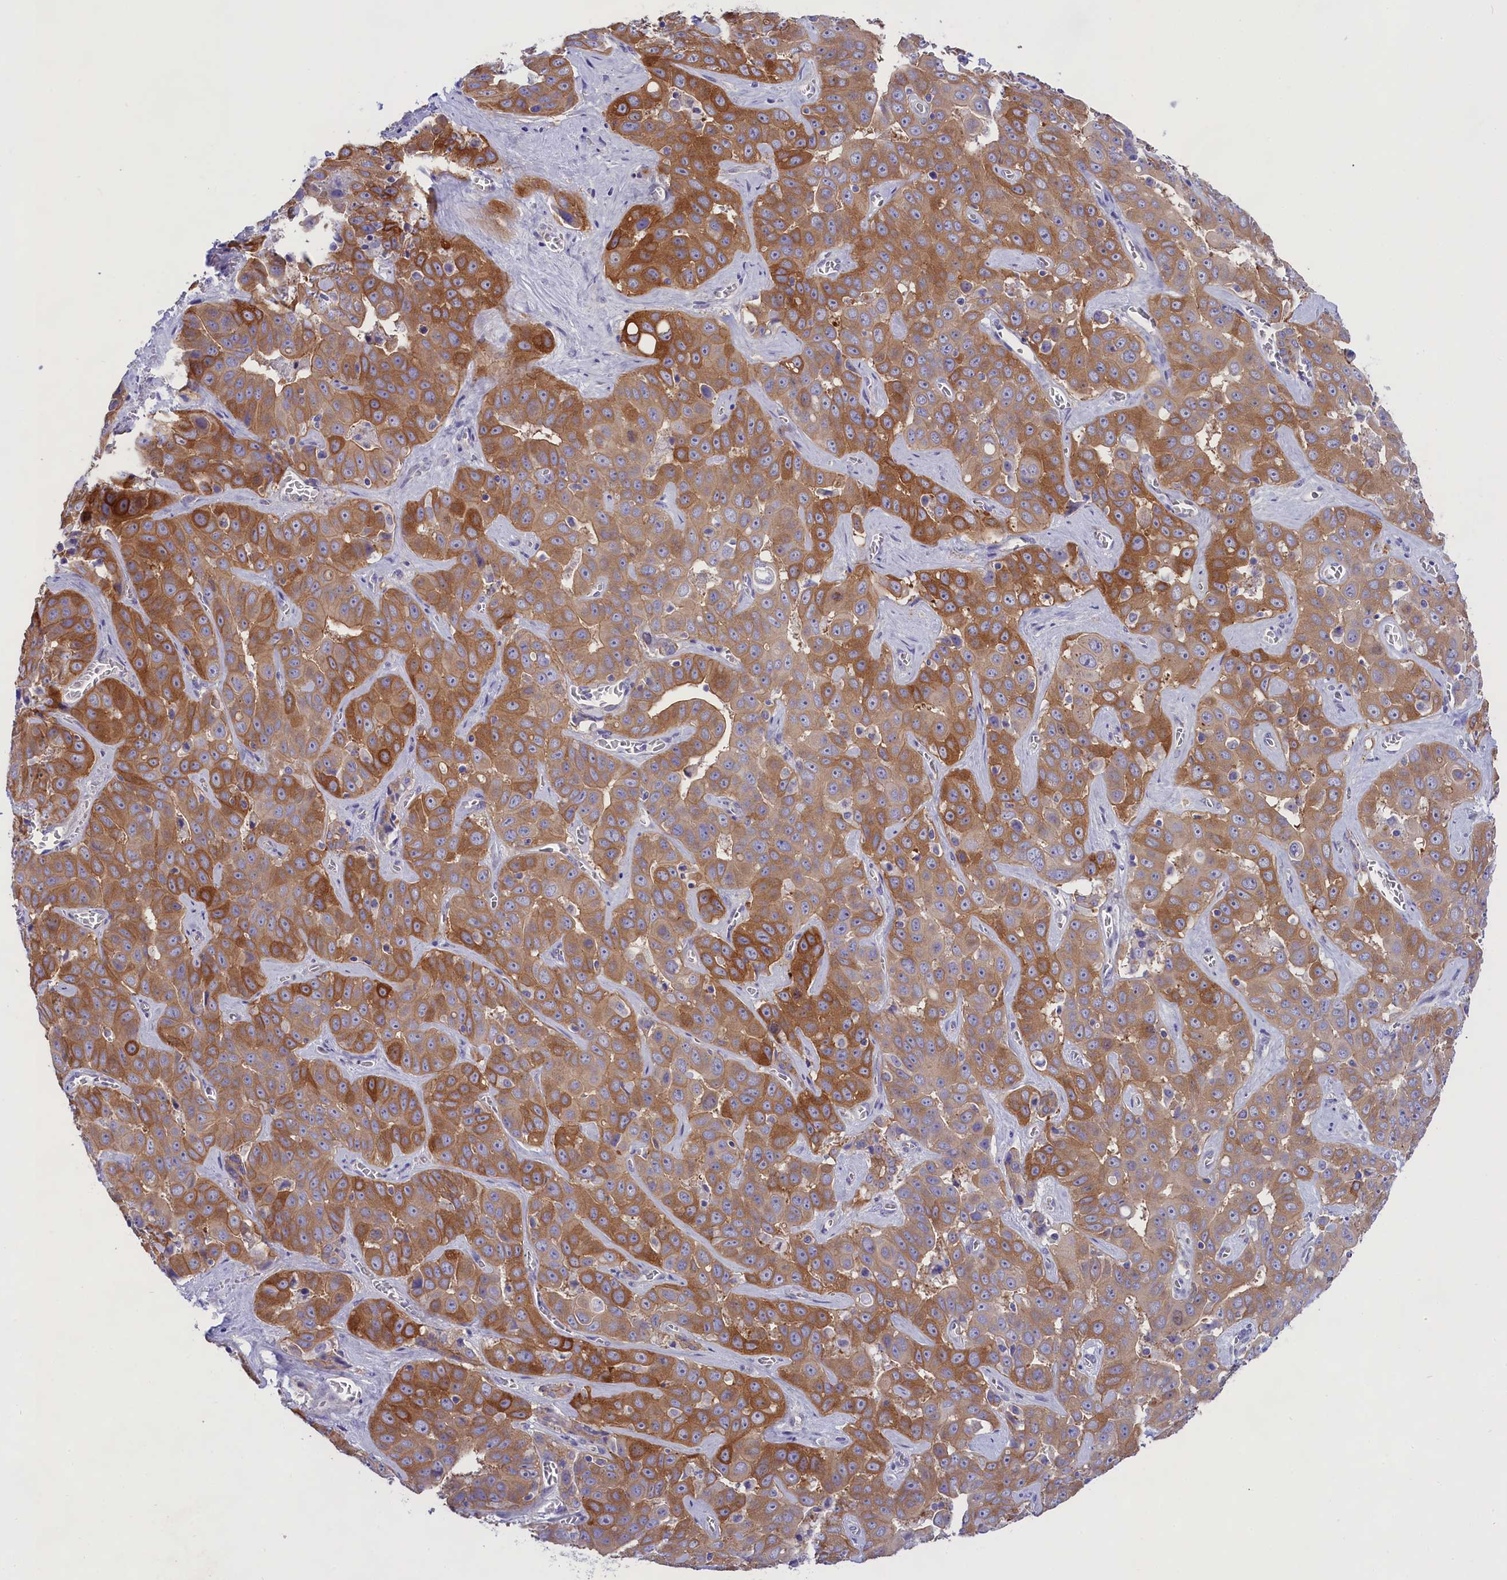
{"staining": {"intensity": "moderate", "quantity": "25%-75%", "location": "cytoplasmic/membranous"}, "tissue": "liver cancer", "cell_type": "Tumor cells", "image_type": "cancer", "snomed": [{"axis": "morphology", "description": "Cholangiocarcinoma"}, {"axis": "topography", "description": "Liver"}], "caption": "About 25%-75% of tumor cells in cholangiocarcinoma (liver) display moderate cytoplasmic/membranous protein staining as visualized by brown immunohistochemical staining.", "gene": "PPP1R13L", "patient": {"sex": "female", "age": 52}}